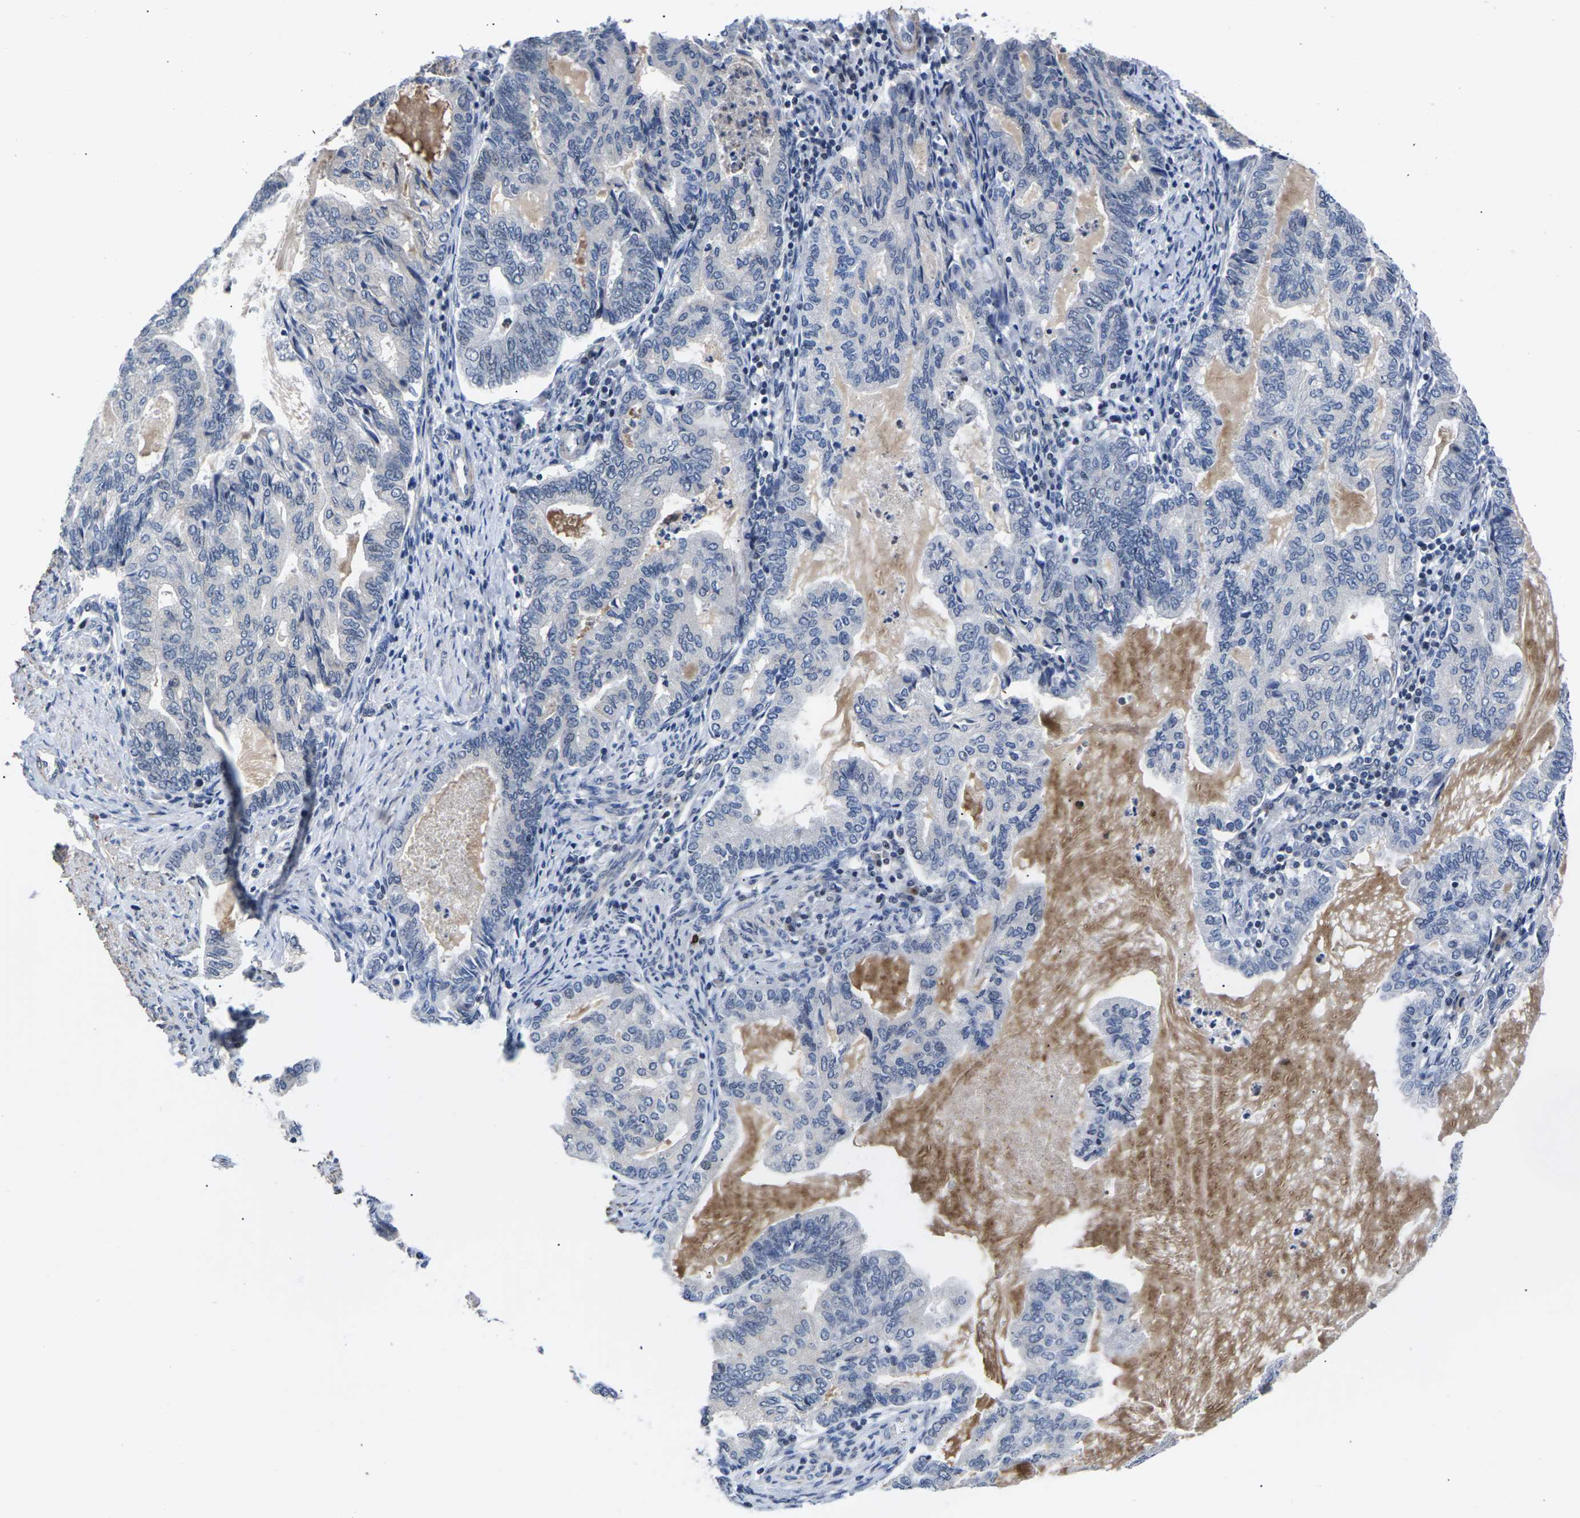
{"staining": {"intensity": "negative", "quantity": "none", "location": "none"}, "tissue": "endometrial cancer", "cell_type": "Tumor cells", "image_type": "cancer", "snomed": [{"axis": "morphology", "description": "Adenocarcinoma, NOS"}, {"axis": "topography", "description": "Endometrium"}], "caption": "A histopathology image of human adenocarcinoma (endometrial) is negative for staining in tumor cells. (DAB IHC, high magnification).", "gene": "ST6GAL2", "patient": {"sex": "female", "age": 86}}